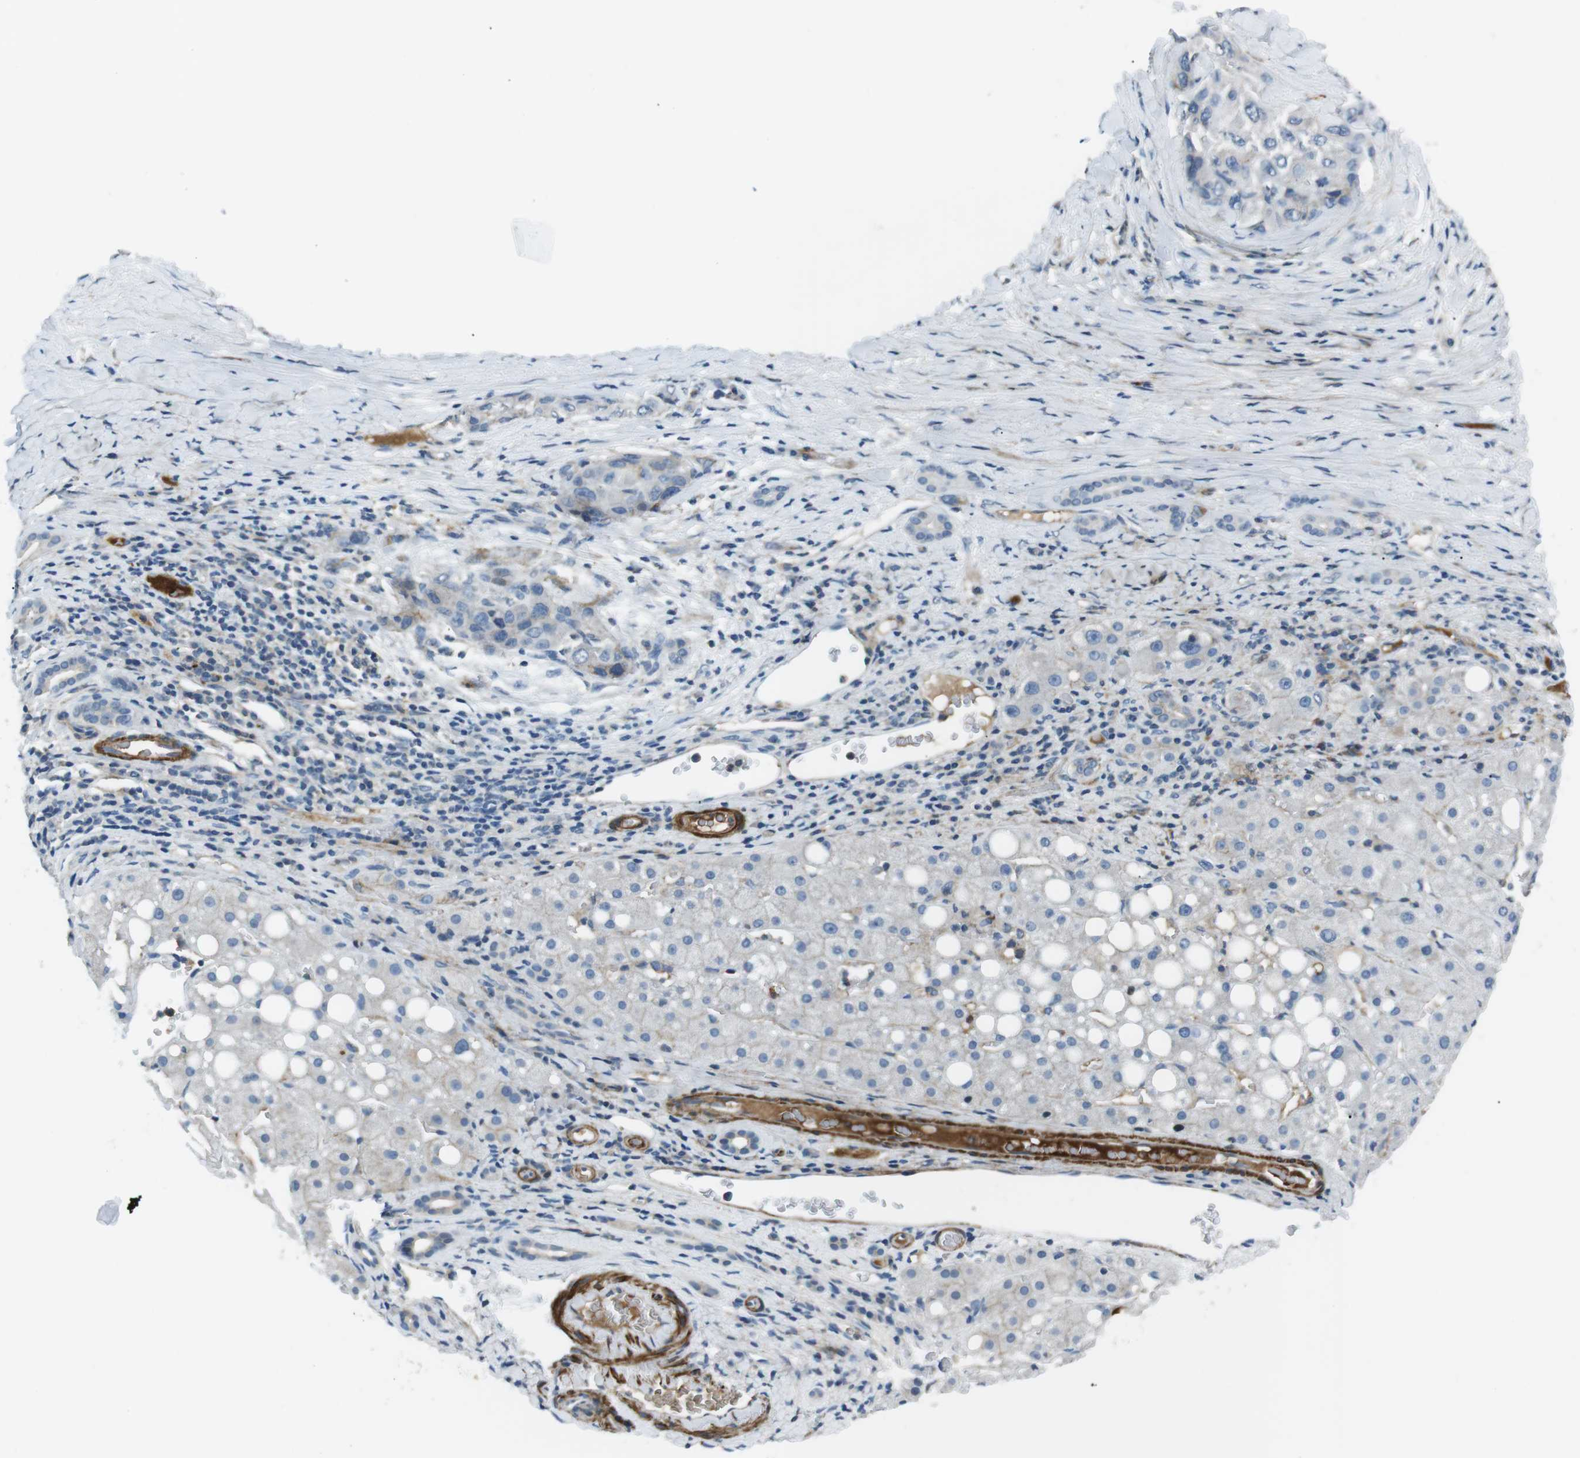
{"staining": {"intensity": "weak", "quantity": "<25%", "location": "cytoplasmic/membranous"}, "tissue": "liver cancer", "cell_type": "Tumor cells", "image_type": "cancer", "snomed": [{"axis": "morphology", "description": "Carcinoma, Hepatocellular, NOS"}, {"axis": "topography", "description": "Liver"}], "caption": "This image is of liver hepatocellular carcinoma stained with immunohistochemistry to label a protein in brown with the nuclei are counter-stained blue. There is no staining in tumor cells.", "gene": "ARVCF", "patient": {"sex": "male", "age": 80}}